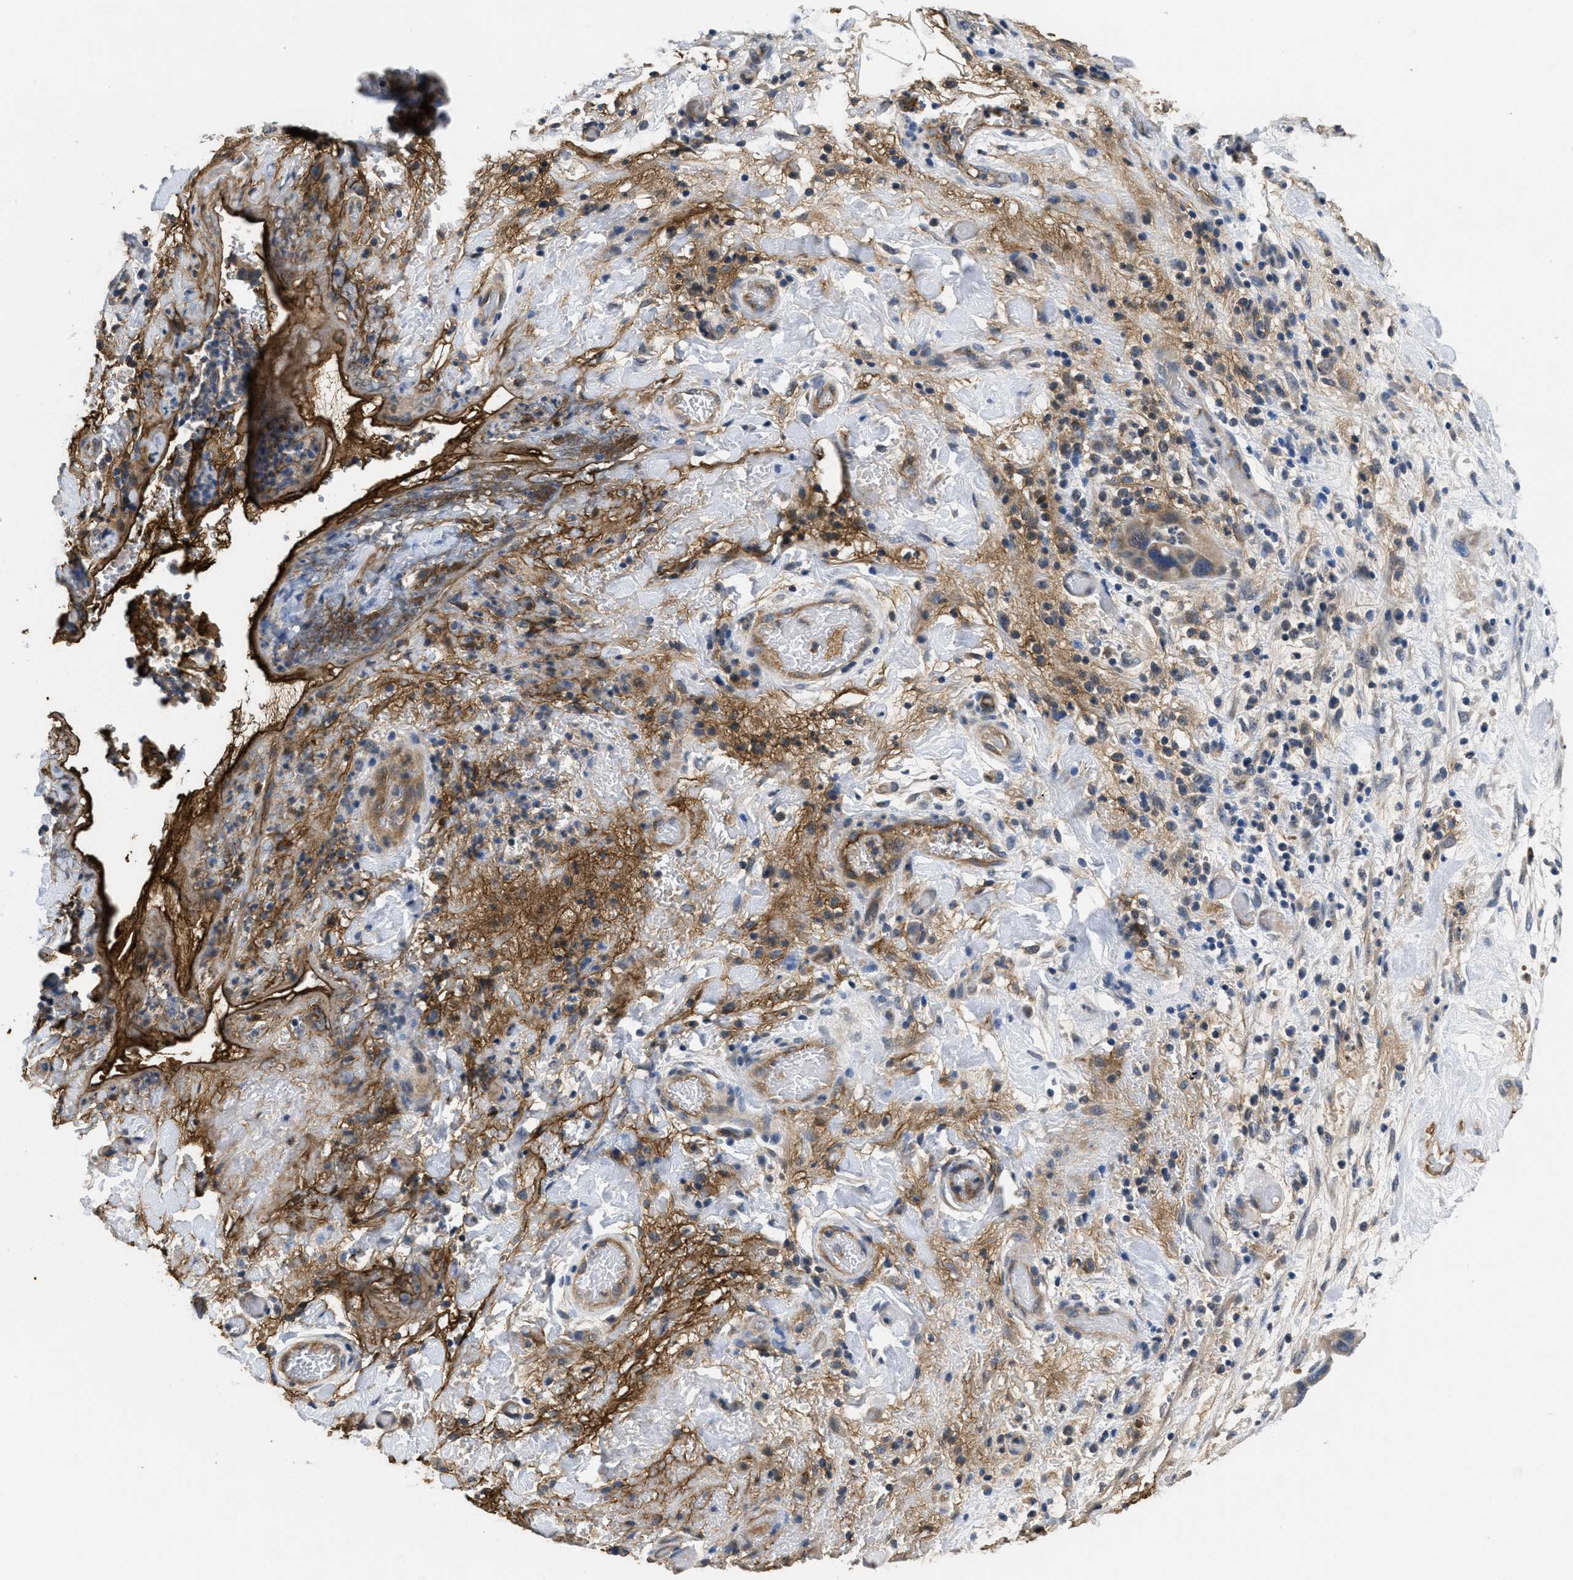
{"staining": {"intensity": "moderate", "quantity": "25%-75%", "location": "cytoplasmic/membranous"}, "tissue": "pancreatic cancer", "cell_type": "Tumor cells", "image_type": "cancer", "snomed": [{"axis": "morphology", "description": "Adenocarcinoma, NOS"}, {"axis": "topography", "description": "Pancreas"}], "caption": "A brown stain labels moderate cytoplasmic/membranous positivity of a protein in human pancreatic cancer (adenocarcinoma) tumor cells.", "gene": "ANGPT1", "patient": {"sex": "female", "age": 71}}